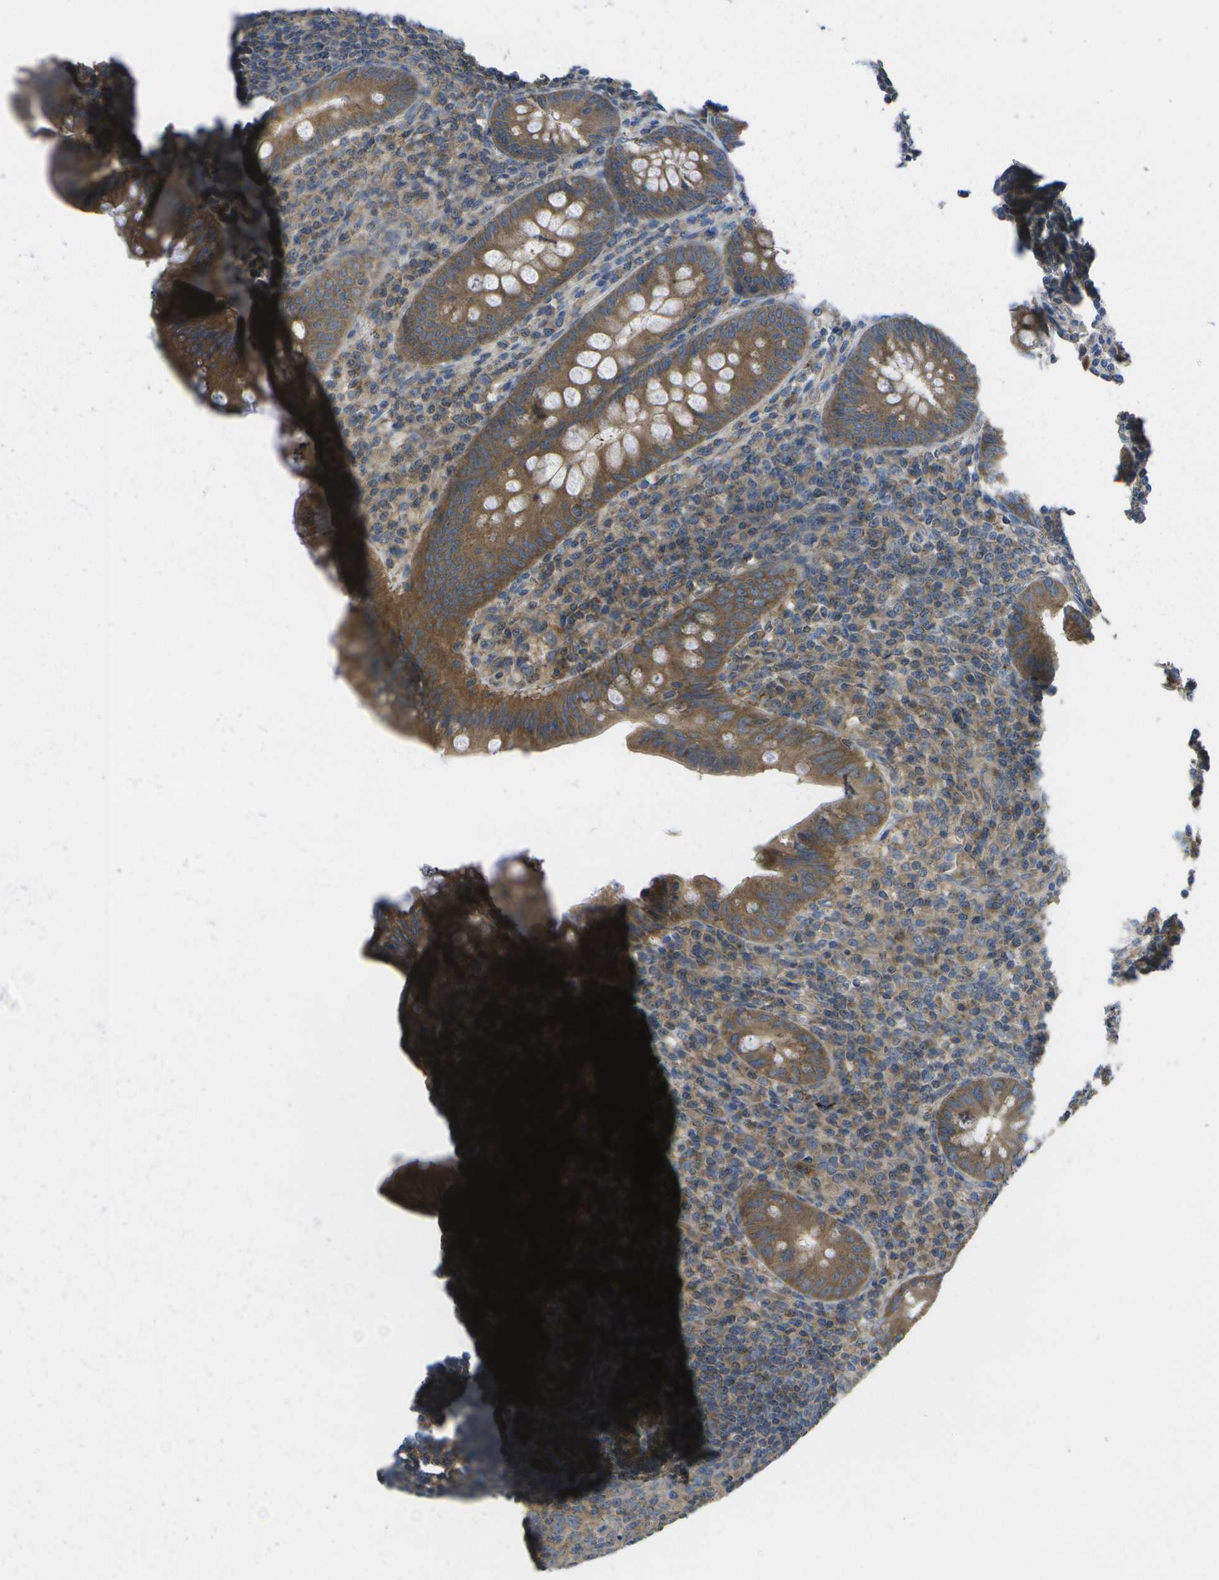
{"staining": {"intensity": "moderate", "quantity": ">75%", "location": "cytoplasmic/membranous"}, "tissue": "appendix", "cell_type": "Glandular cells", "image_type": "normal", "snomed": [{"axis": "morphology", "description": "Normal tissue, NOS"}, {"axis": "topography", "description": "Appendix"}], "caption": "Glandular cells show moderate cytoplasmic/membranous expression in about >75% of cells in unremarkable appendix.", "gene": "DPM3", "patient": {"sex": "male", "age": 56}}